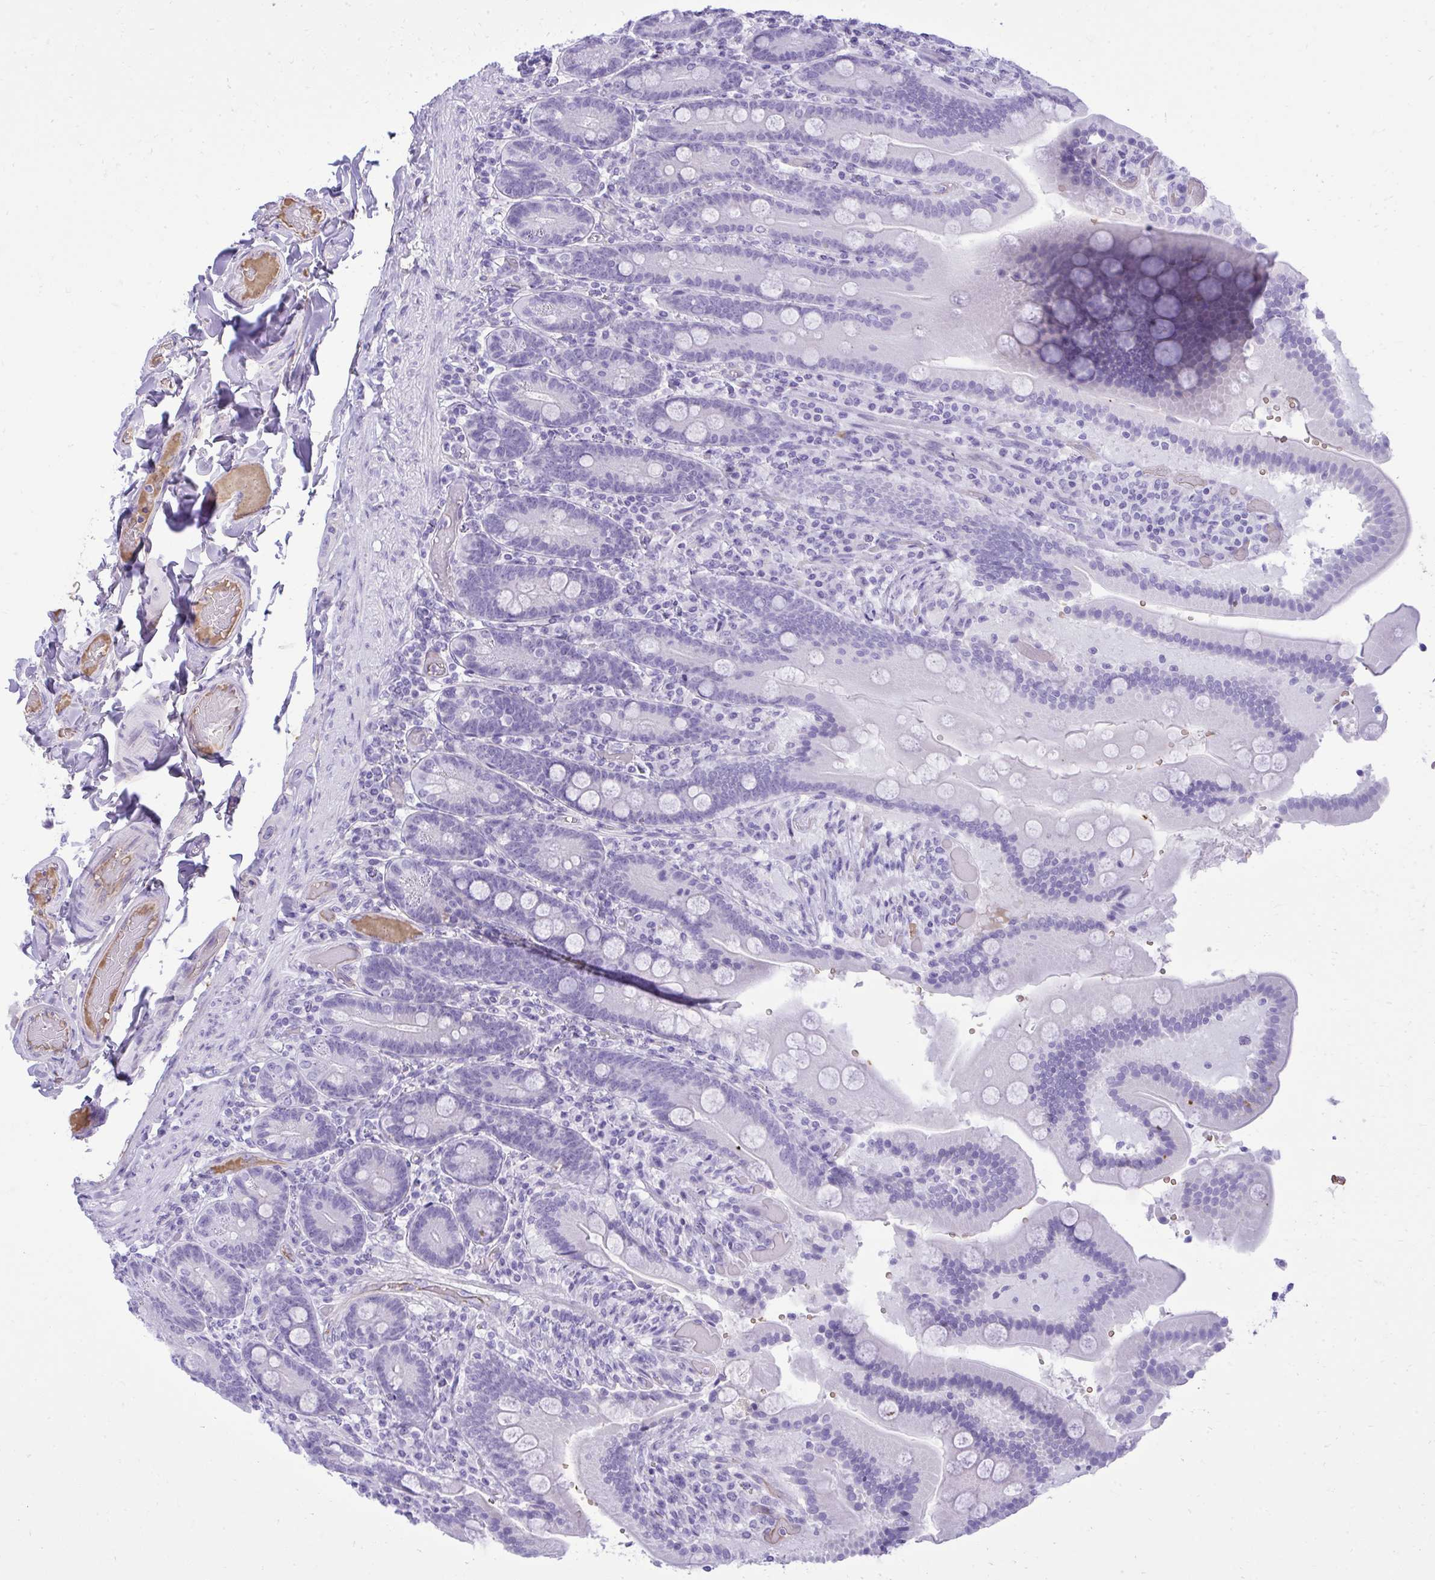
{"staining": {"intensity": "negative", "quantity": "none", "location": "none"}, "tissue": "duodenum", "cell_type": "Glandular cells", "image_type": "normal", "snomed": [{"axis": "morphology", "description": "Normal tissue, NOS"}, {"axis": "topography", "description": "Duodenum"}], "caption": "Immunohistochemistry micrograph of benign human duodenum stained for a protein (brown), which exhibits no staining in glandular cells.", "gene": "PITPNM3", "patient": {"sex": "female", "age": 62}}